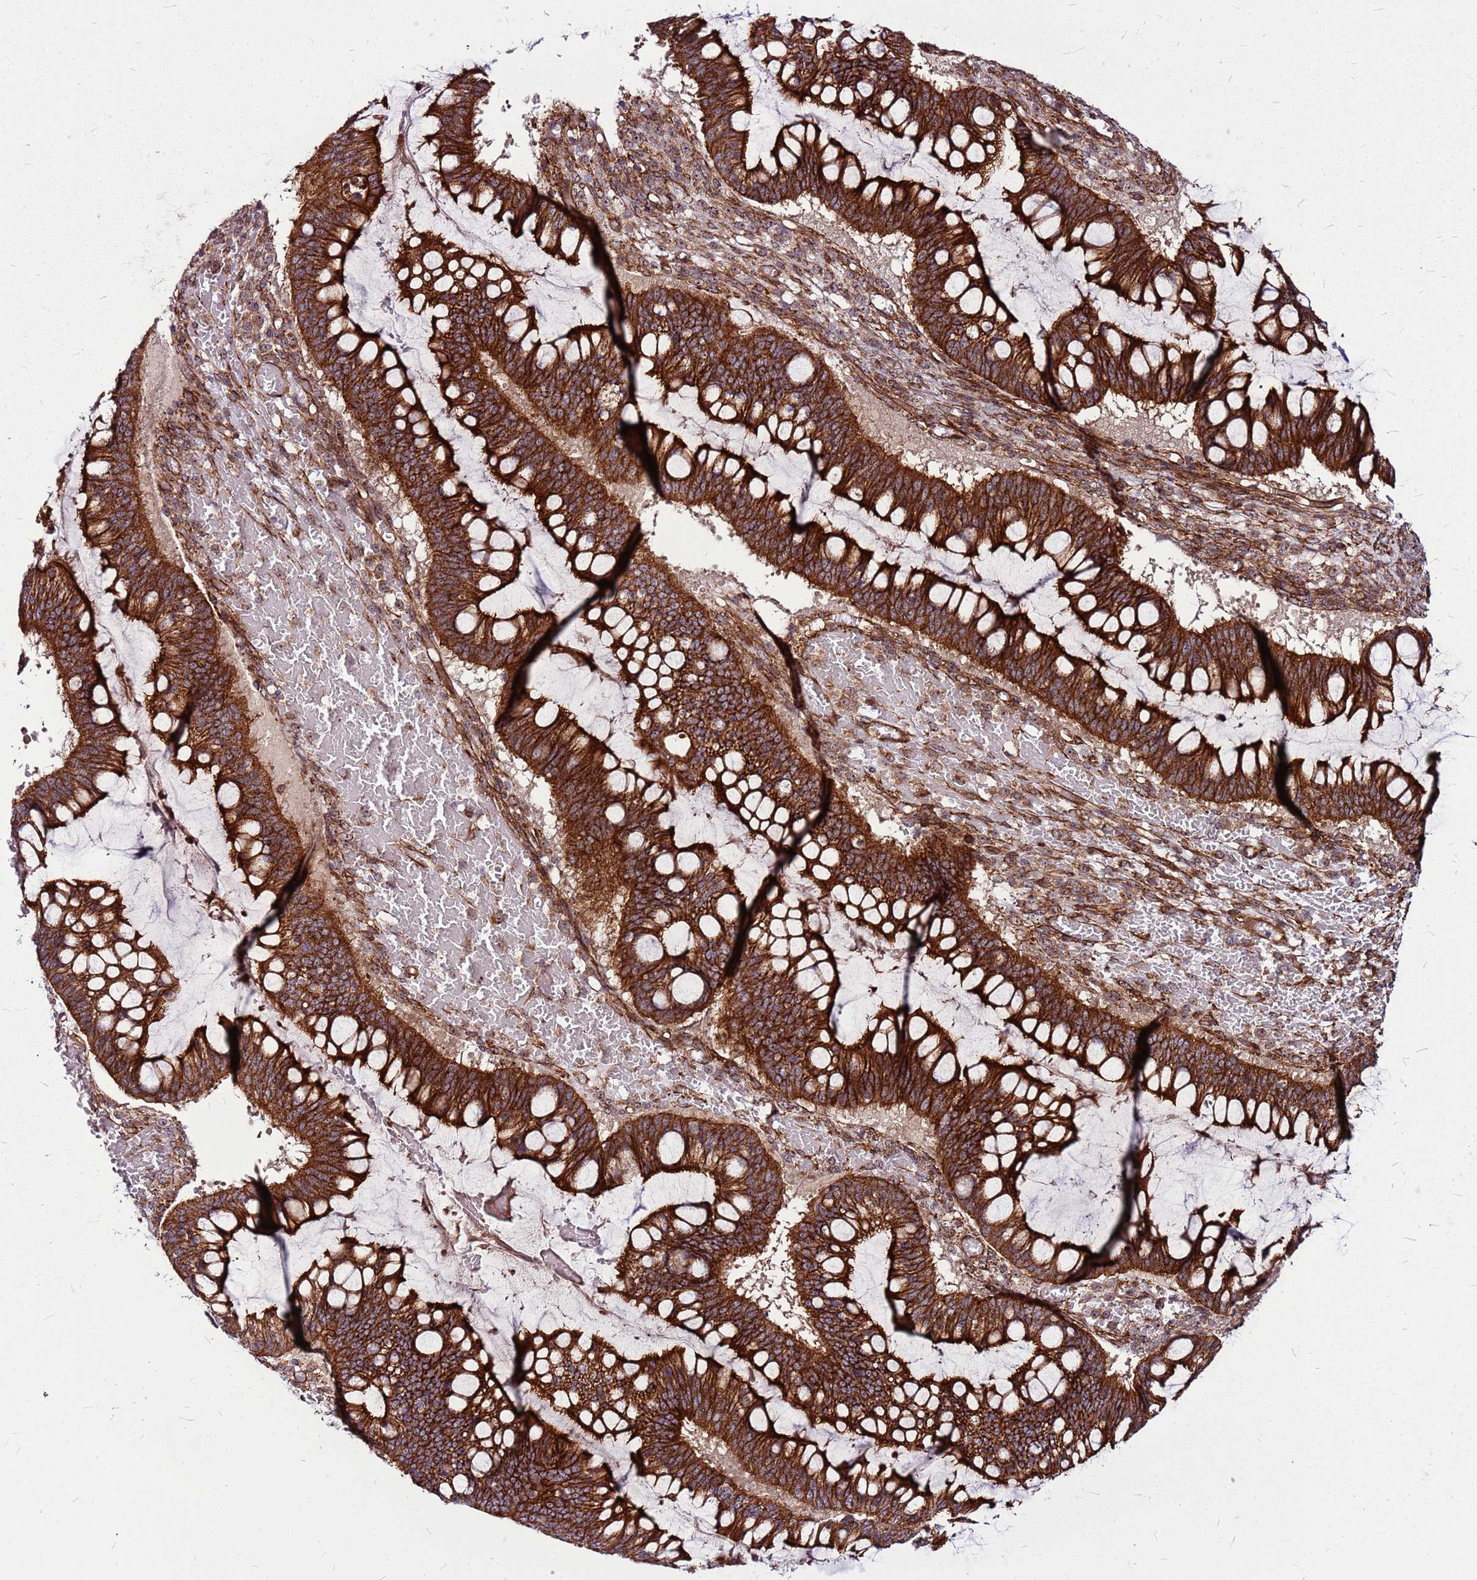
{"staining": {"intensity": "strong", "quantity": ">75%", "location": "cytoplasmic/membranous"}, "tissue": "ovarian cancer", "cell_type": "Tumor cells", "image_type": "cancer", "snomed": [{"axis": "morphology", "description": "Cystadenocarcinoma, mucinous, NOS"}, {"axis": "topography", "description": "Ovary"}], "caption": "High-power microscopy captured an immunohistochemistry histopathology image of ovarian cancer, revealing strong cytoplasmic/membranous expression in about >75% of tumor cells. Nuclei are stained in blue.", "gene": "TOPAZ1", "patient": {"sex": "female", "age": 73}}